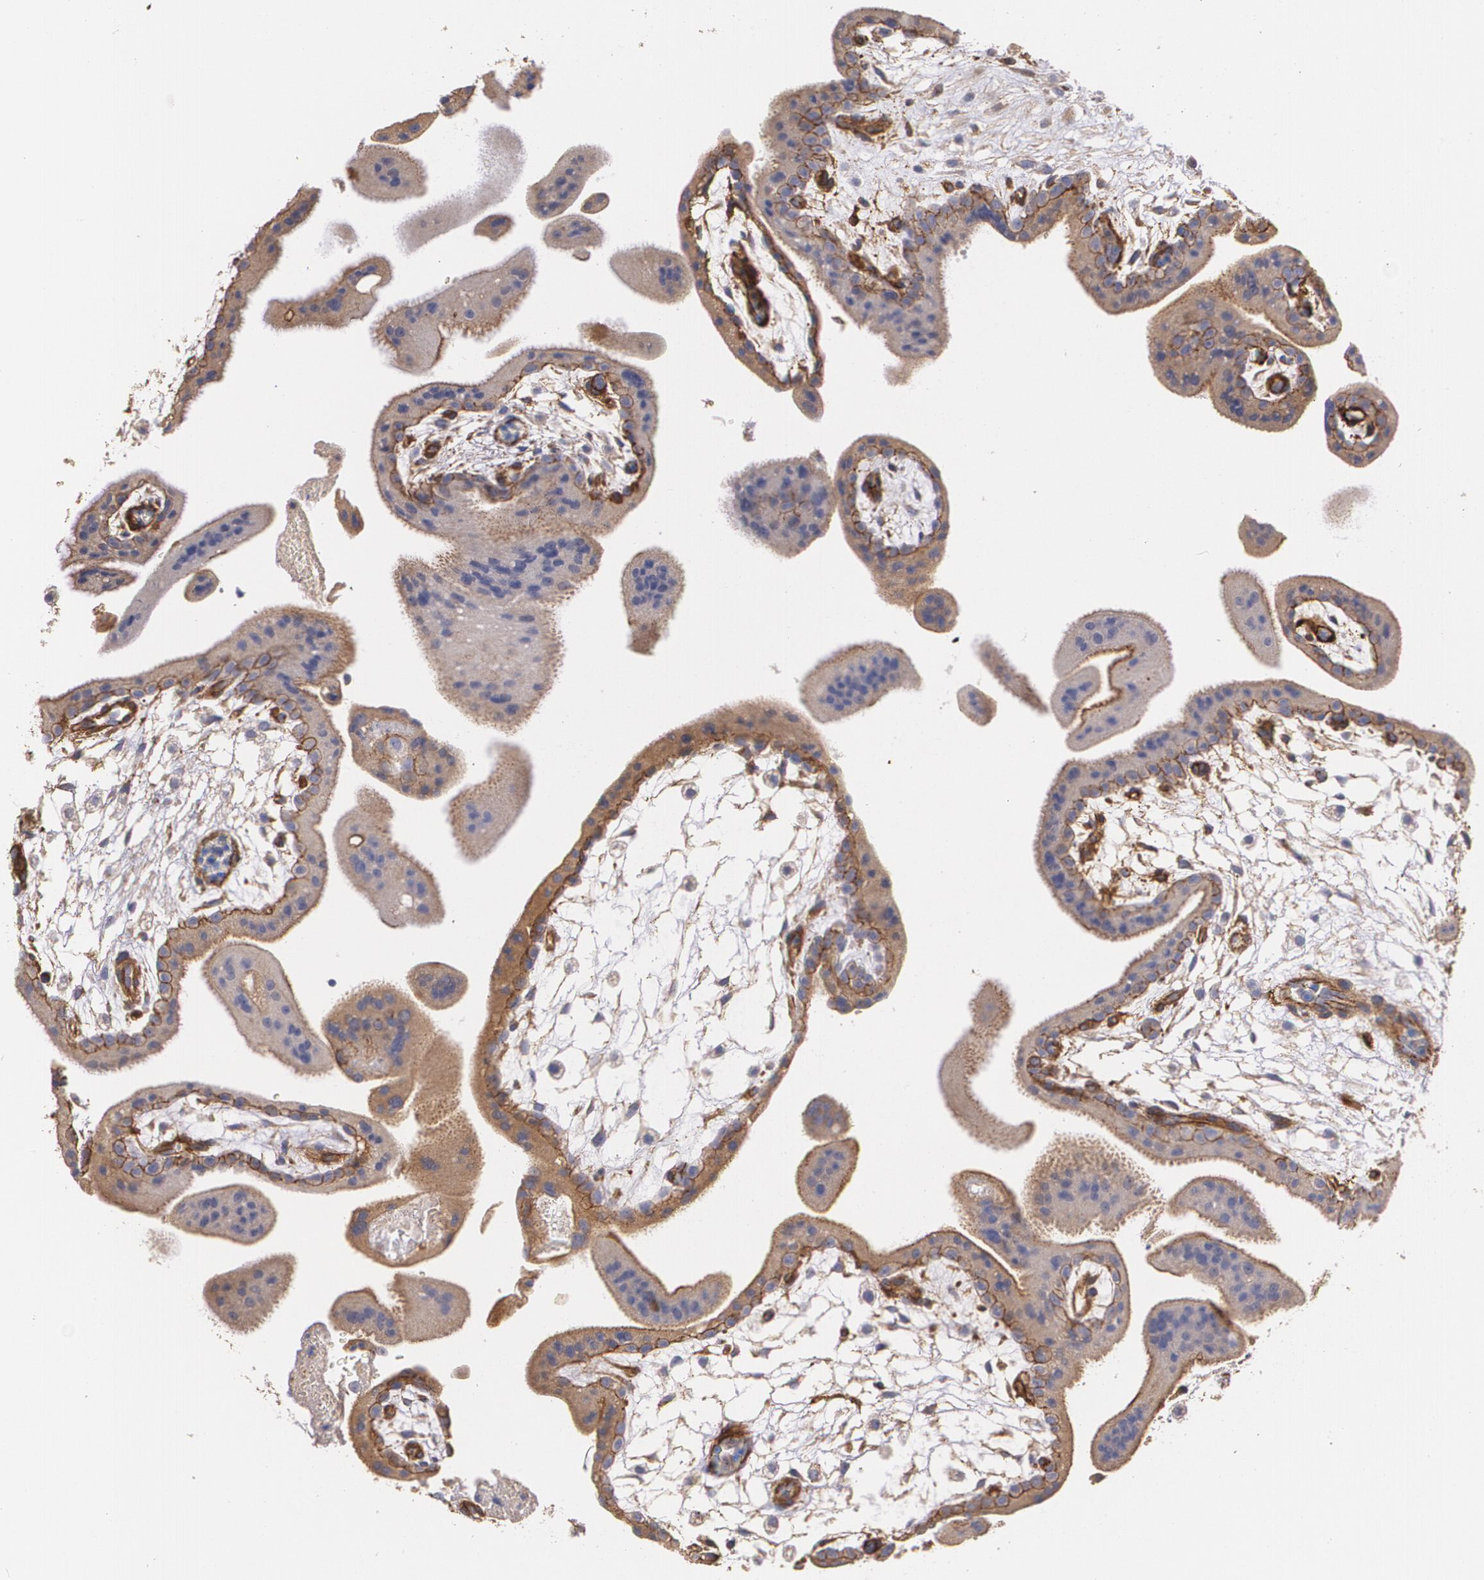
{"staining": {"intensity": "strong", "quantity": ">75%", "location": "cytoplasmic/membranous"}, "tissue": "placenta", "cell_type": "Decidual cells", "image_type": "normal", "snomed": [{"axis": "morphology", "description": "Normal tissue, NOS"}, {"axis": "topography", "description": "Placenta"}], "caption": "This photomicrograph demonstrates IHC staining of benign human placenta, with high strong cytoplasmic/membranous positivity in about >75% of decidual cells.", "gene": "TJP1", "patient": {"sex": "female", "age": 35}}